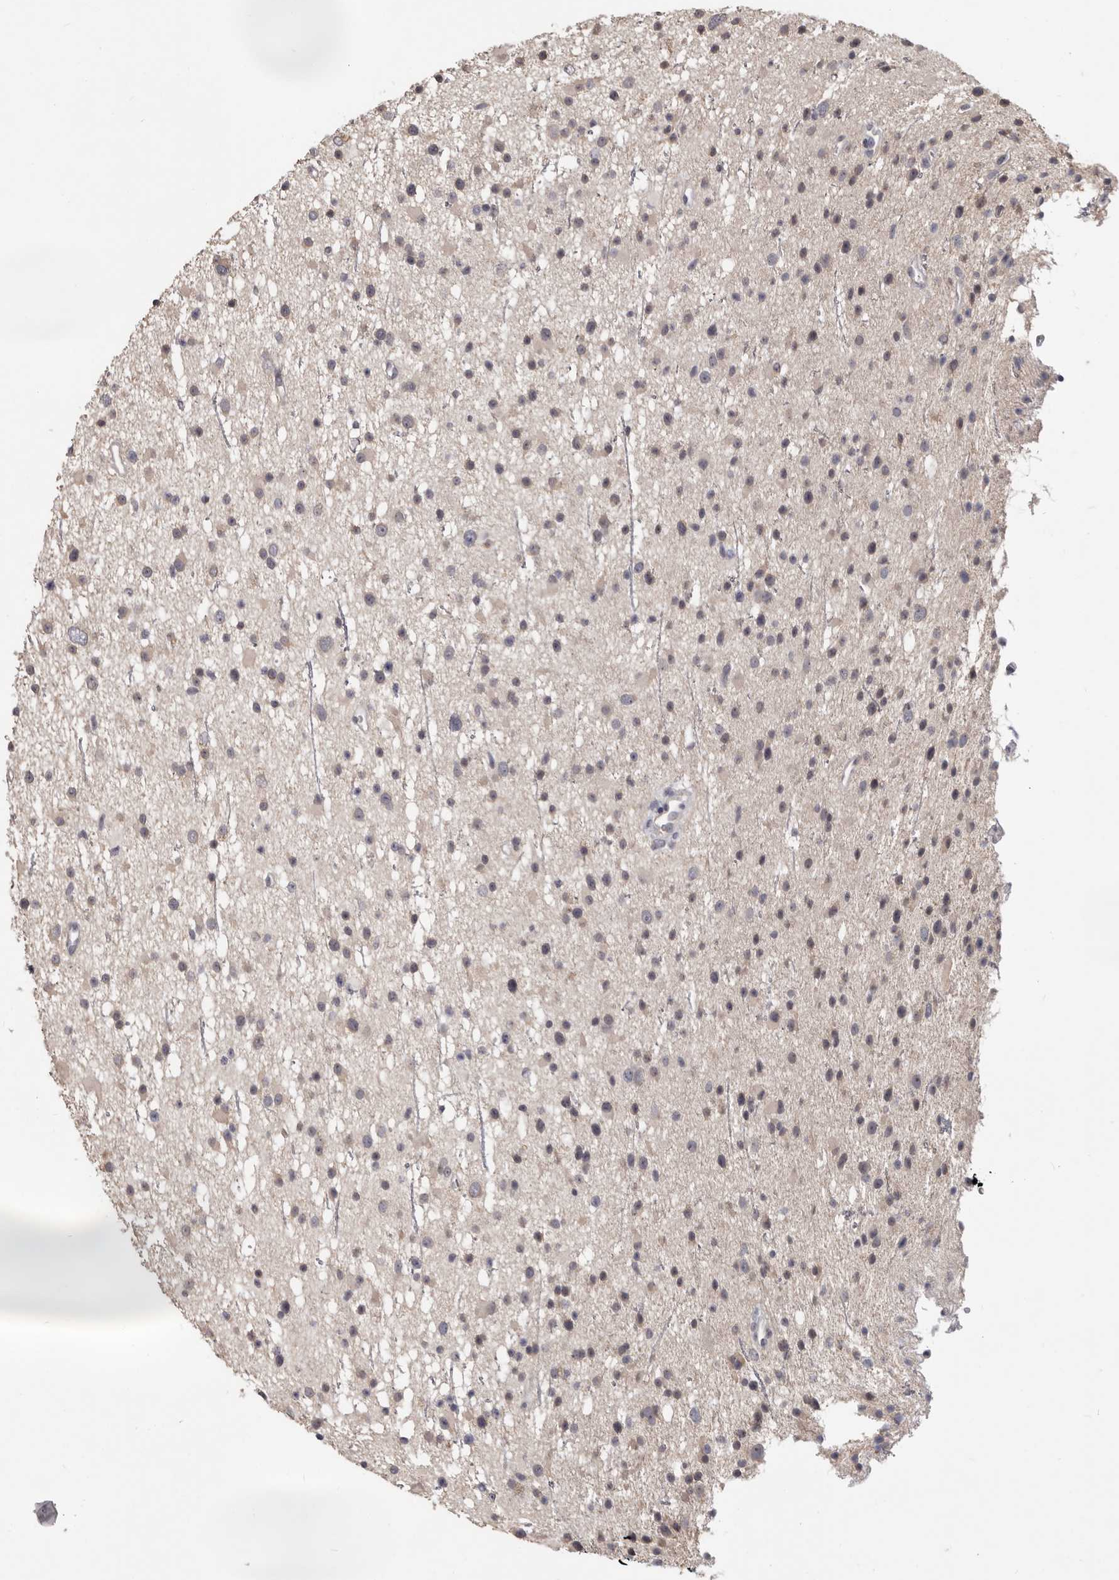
{"staining": {"intensity": "negative", "quantity": "none", "location": "none"}, "tissue": "glioma", "cell_type": "Tumor cells", "image_type": "cancer", "snomed": [{"axis": "morphology", "description": "Glioma, malignant, Low grade"}, {"axis": "topography", "description": "Cerebral cortex"}], "caption": "Immunohistochemistry histopathology image of neoplastic tissue: glioma stained with DAB reveals no significant protein expression in tumor cells. (DAB immunohistochemistry (IHC) visualized using brightfield microscopy, high magnification).", "gene": "GPR157", "patient": {"sex": "female", "age": 39}}